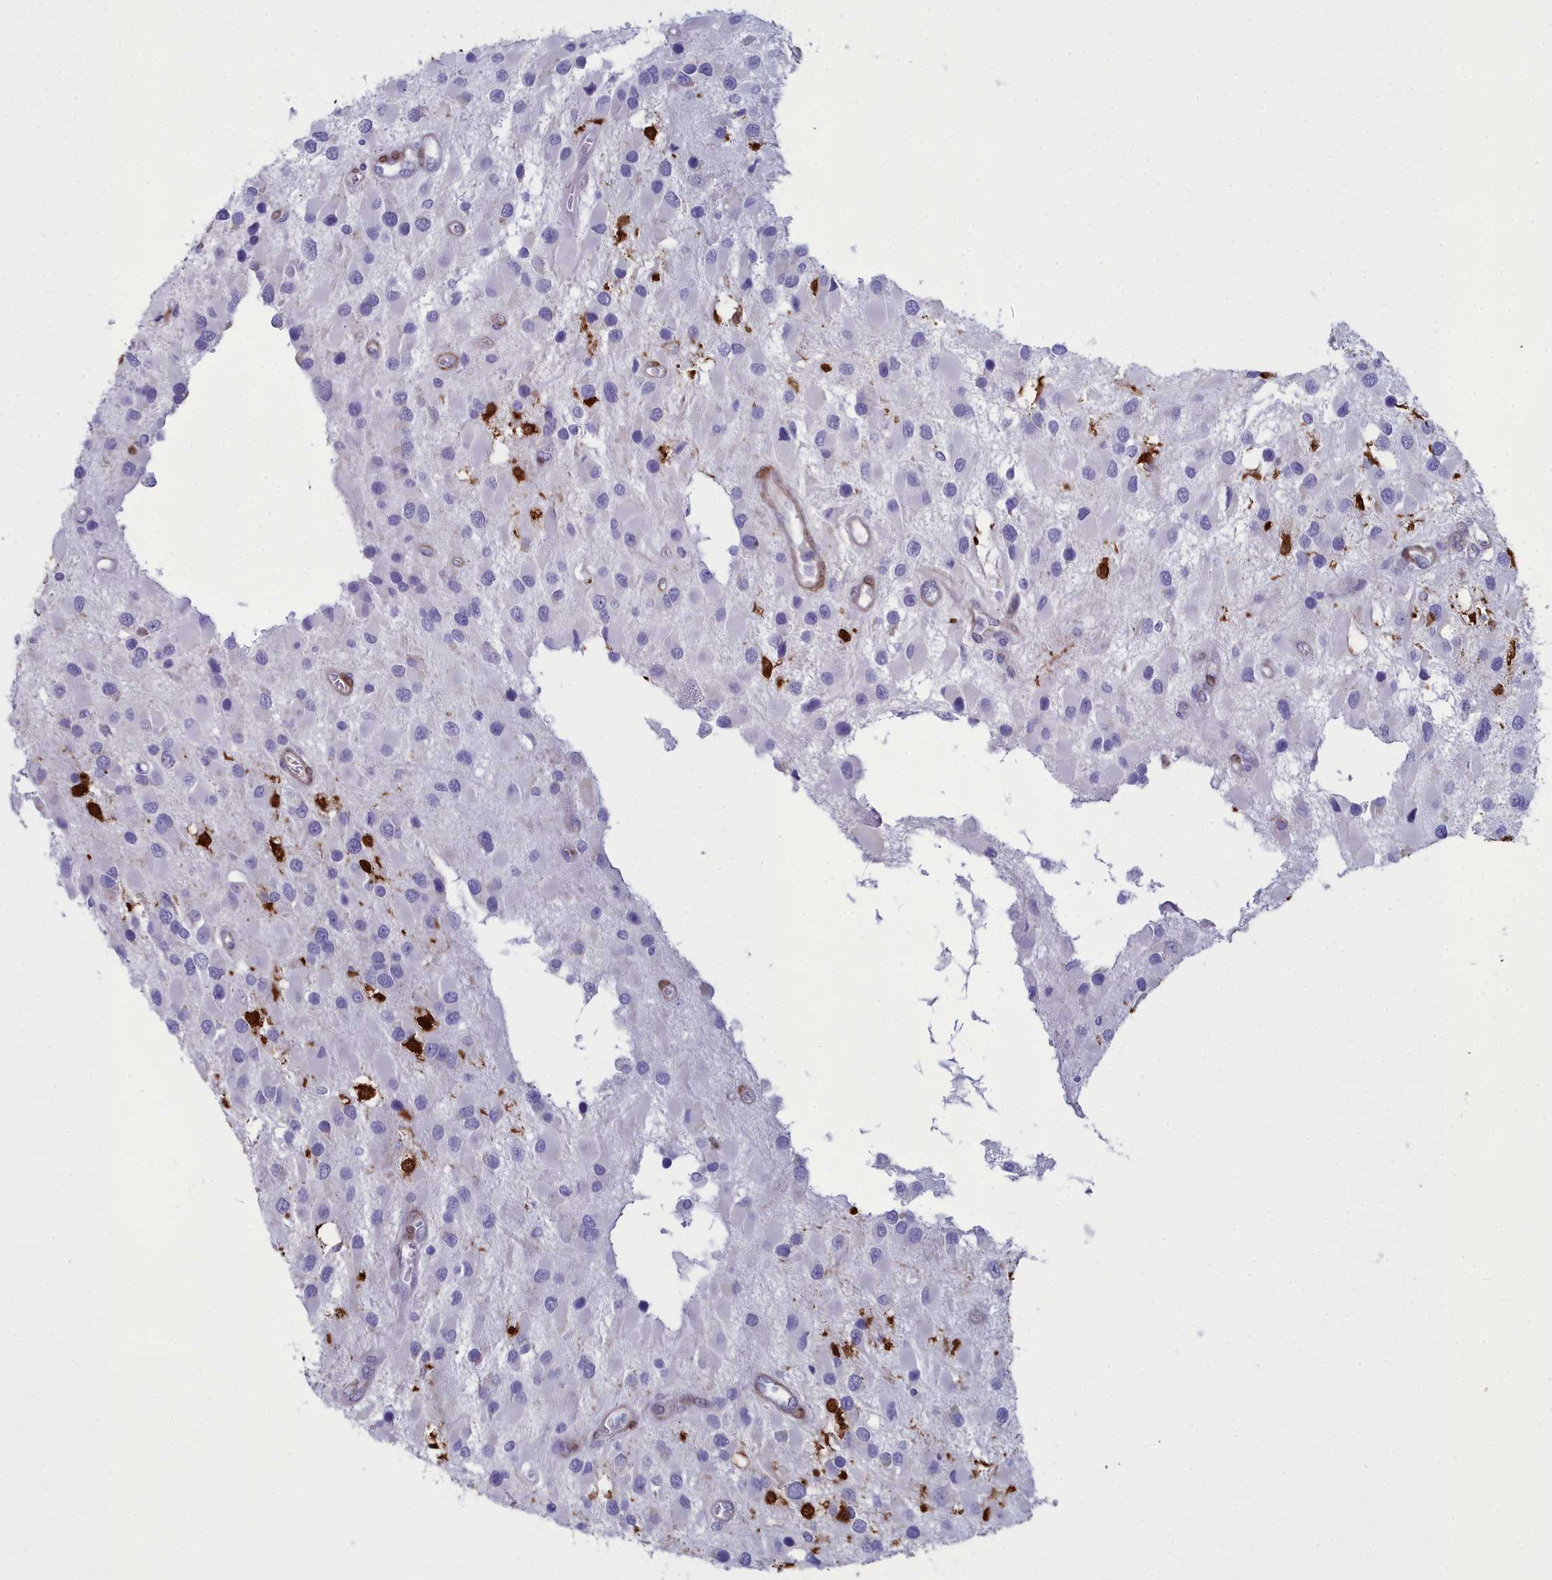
{"staining": {"intensity": "strong", "quantity": "<25%", "location": "nuclear"}, "tissue": "glioma", "cell_type": "Tumor cells", "image_type": "cancer", "snomed": [{"axis": "morphology", "description": "Glioma, malignant, High grade"}, {"axis": "topography", "description": "Brain"}], "caption": "DAB (3,3'-diaminobenzidine) immunohistochemical staining of malignant glioma (high-grade) exhibits strong nuclear protein positivity in approximately <25% of tumor cells.", "gene": "PPP1R14A", "patient": {"sex": "male", "age": 53}}